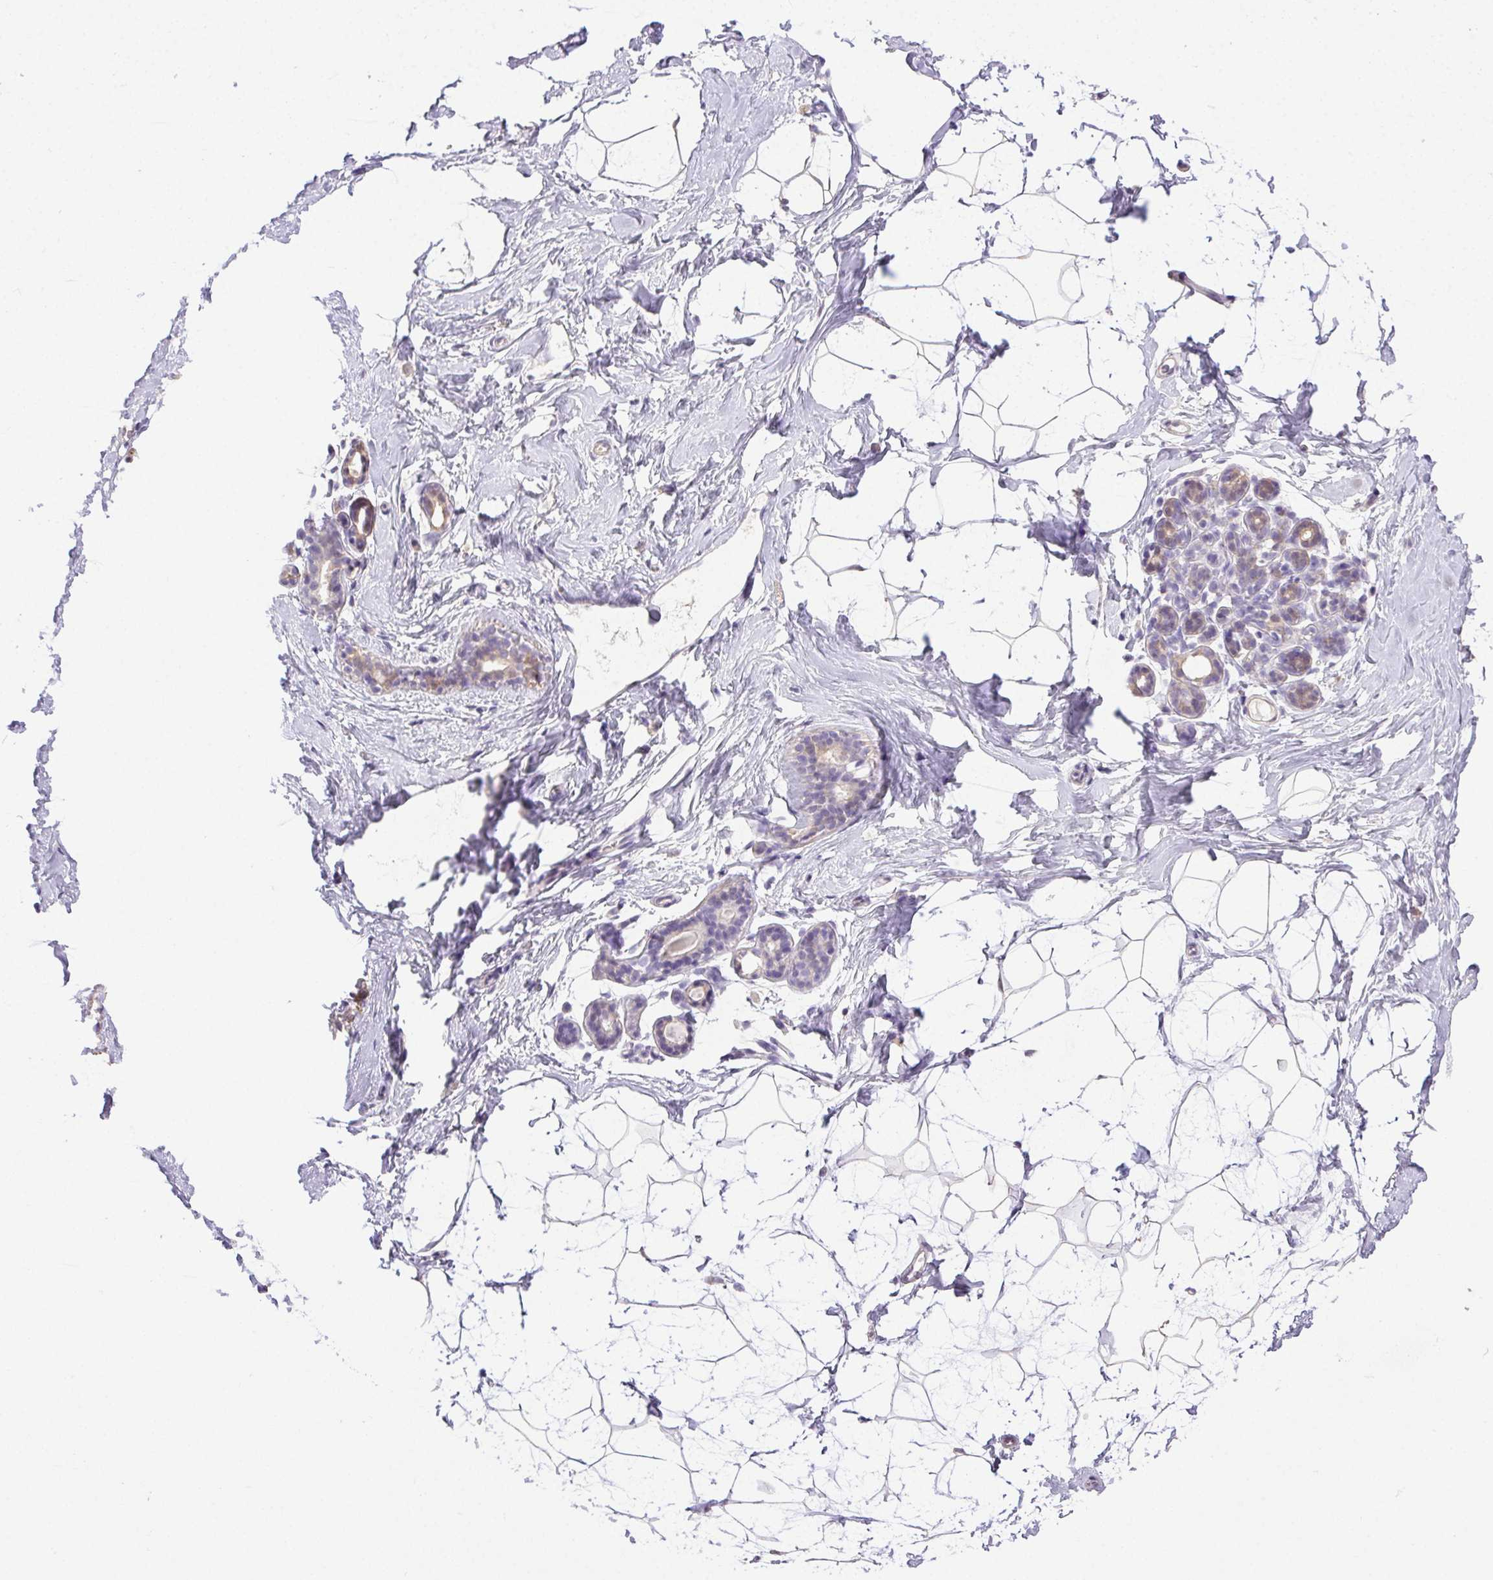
{"staining": {"intensity": "negative", "quantity": "none", "location": "none"}, "tissue": "breast", "cell_type": "Adipocytes", "image_type": "normal", "snomed": [{"axis": "morphology", "description": "Normal tissue, NOS"}, {"axis": "topography", "description": "Breast"}], "caption": "A high-resolution micrograph shows IHC staining of benign breast, which reveals no significant staining in adipocytes. (DAB immunohistochemistry with hematoxylin counter stain).", "gene": "SYCE2", "patient": {"sex": "female", "age": 32}}